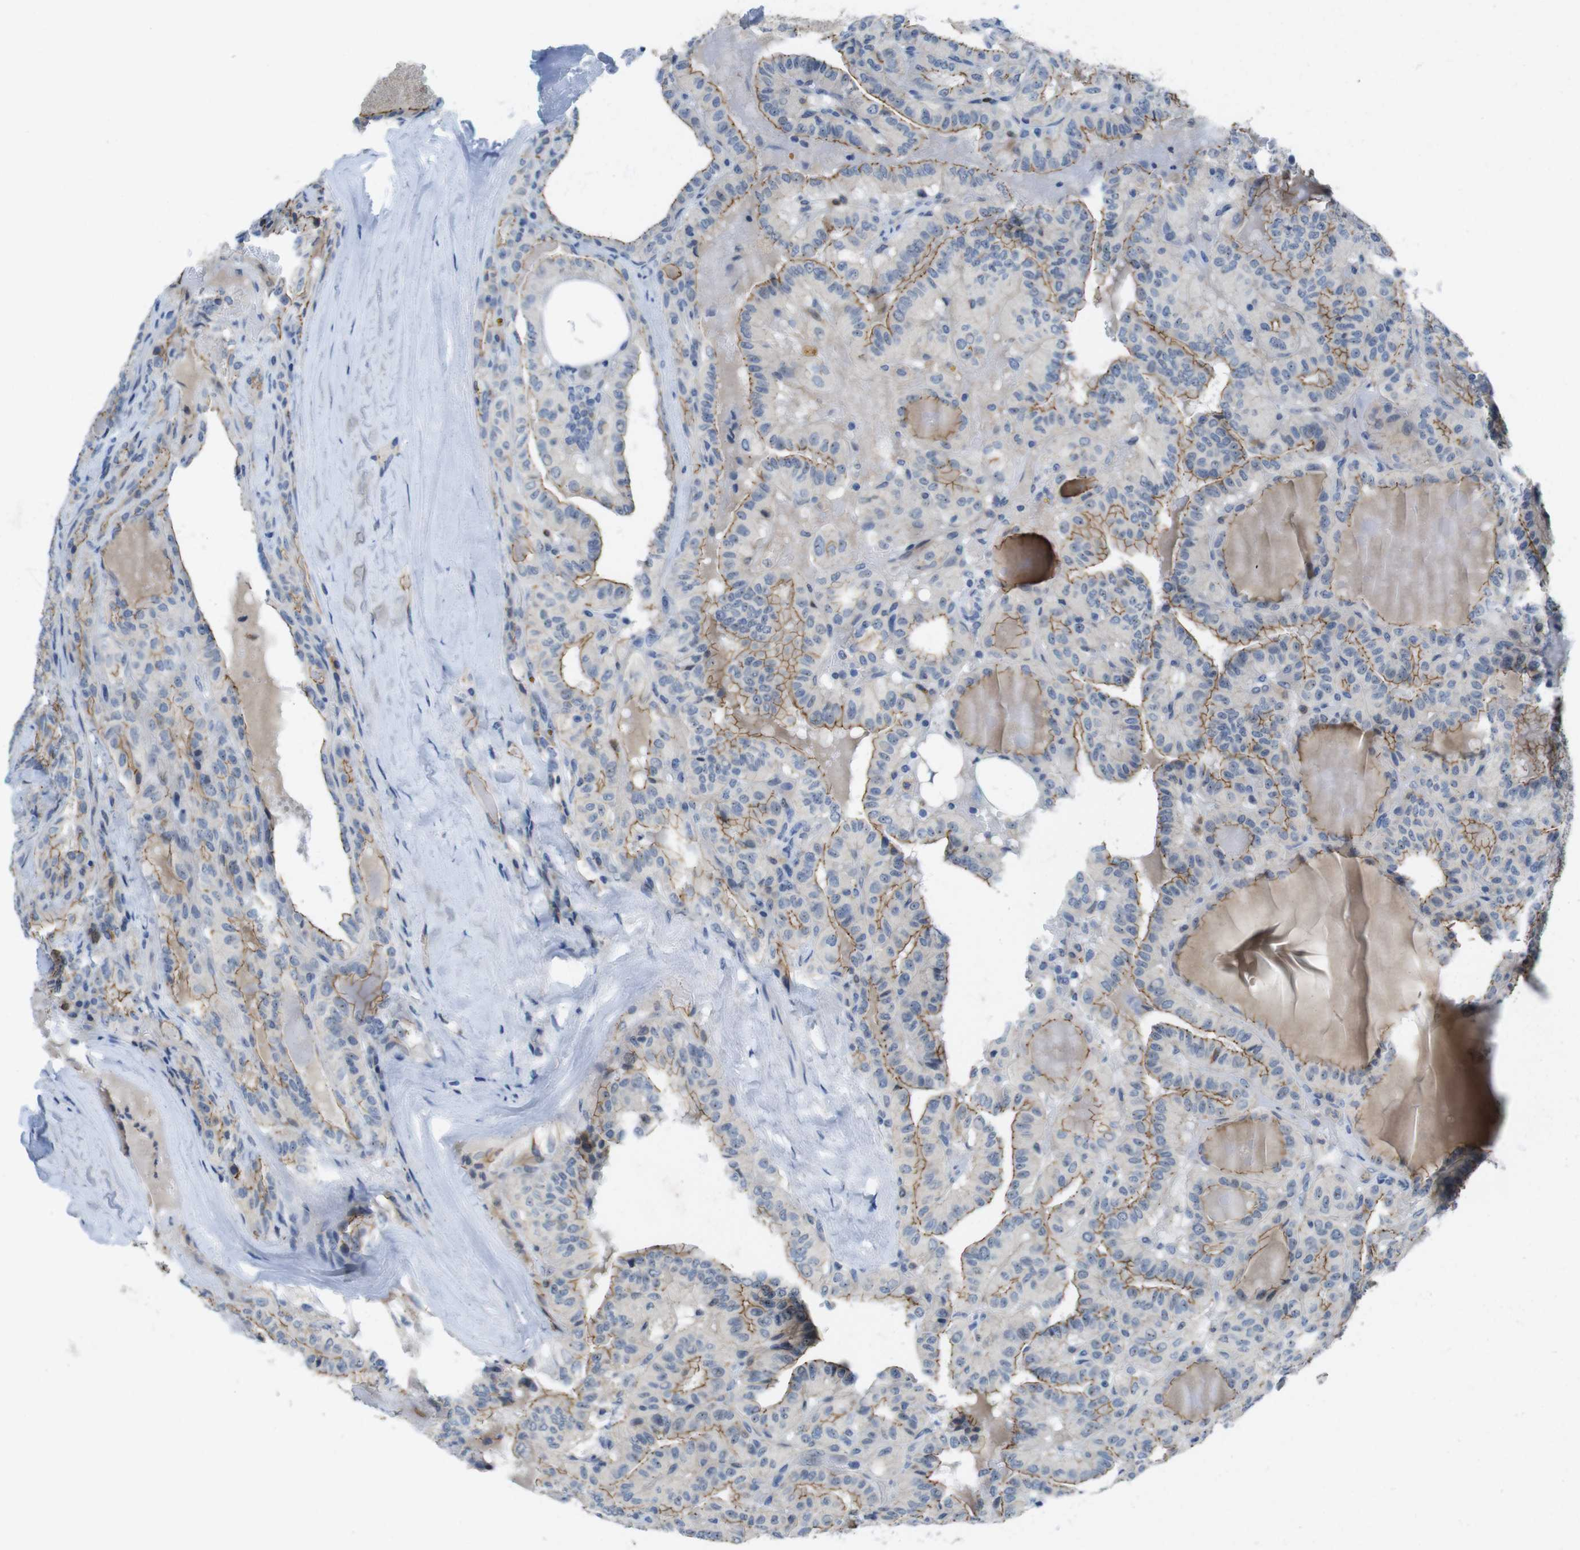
{"staining": {"intensity": "weak", "quantity": "25%-75%", "location": "cytoplasmic/membranous"}, "tissue": "head and neck cancer", "cell_type": "Tumor cells", "image_type": "cancer", "snomed": [{"axis": "morphology", "description": "Squamous cell carcinoma, NOS"}, {"axis": "topography", "description": "Oral tissue"}, {"axis": "topography", "description": "Head-Neck"}], "caption": "Weak cytoplasmic/membranous expression is appreciated in about 25%-75% of tumor cells in head and neck squamous cell carcinoma. (DAB IHC with brightfield microscopy, high magnification).", "gene": "TJP3", "patient": {"sex": "female", "age": 50}}